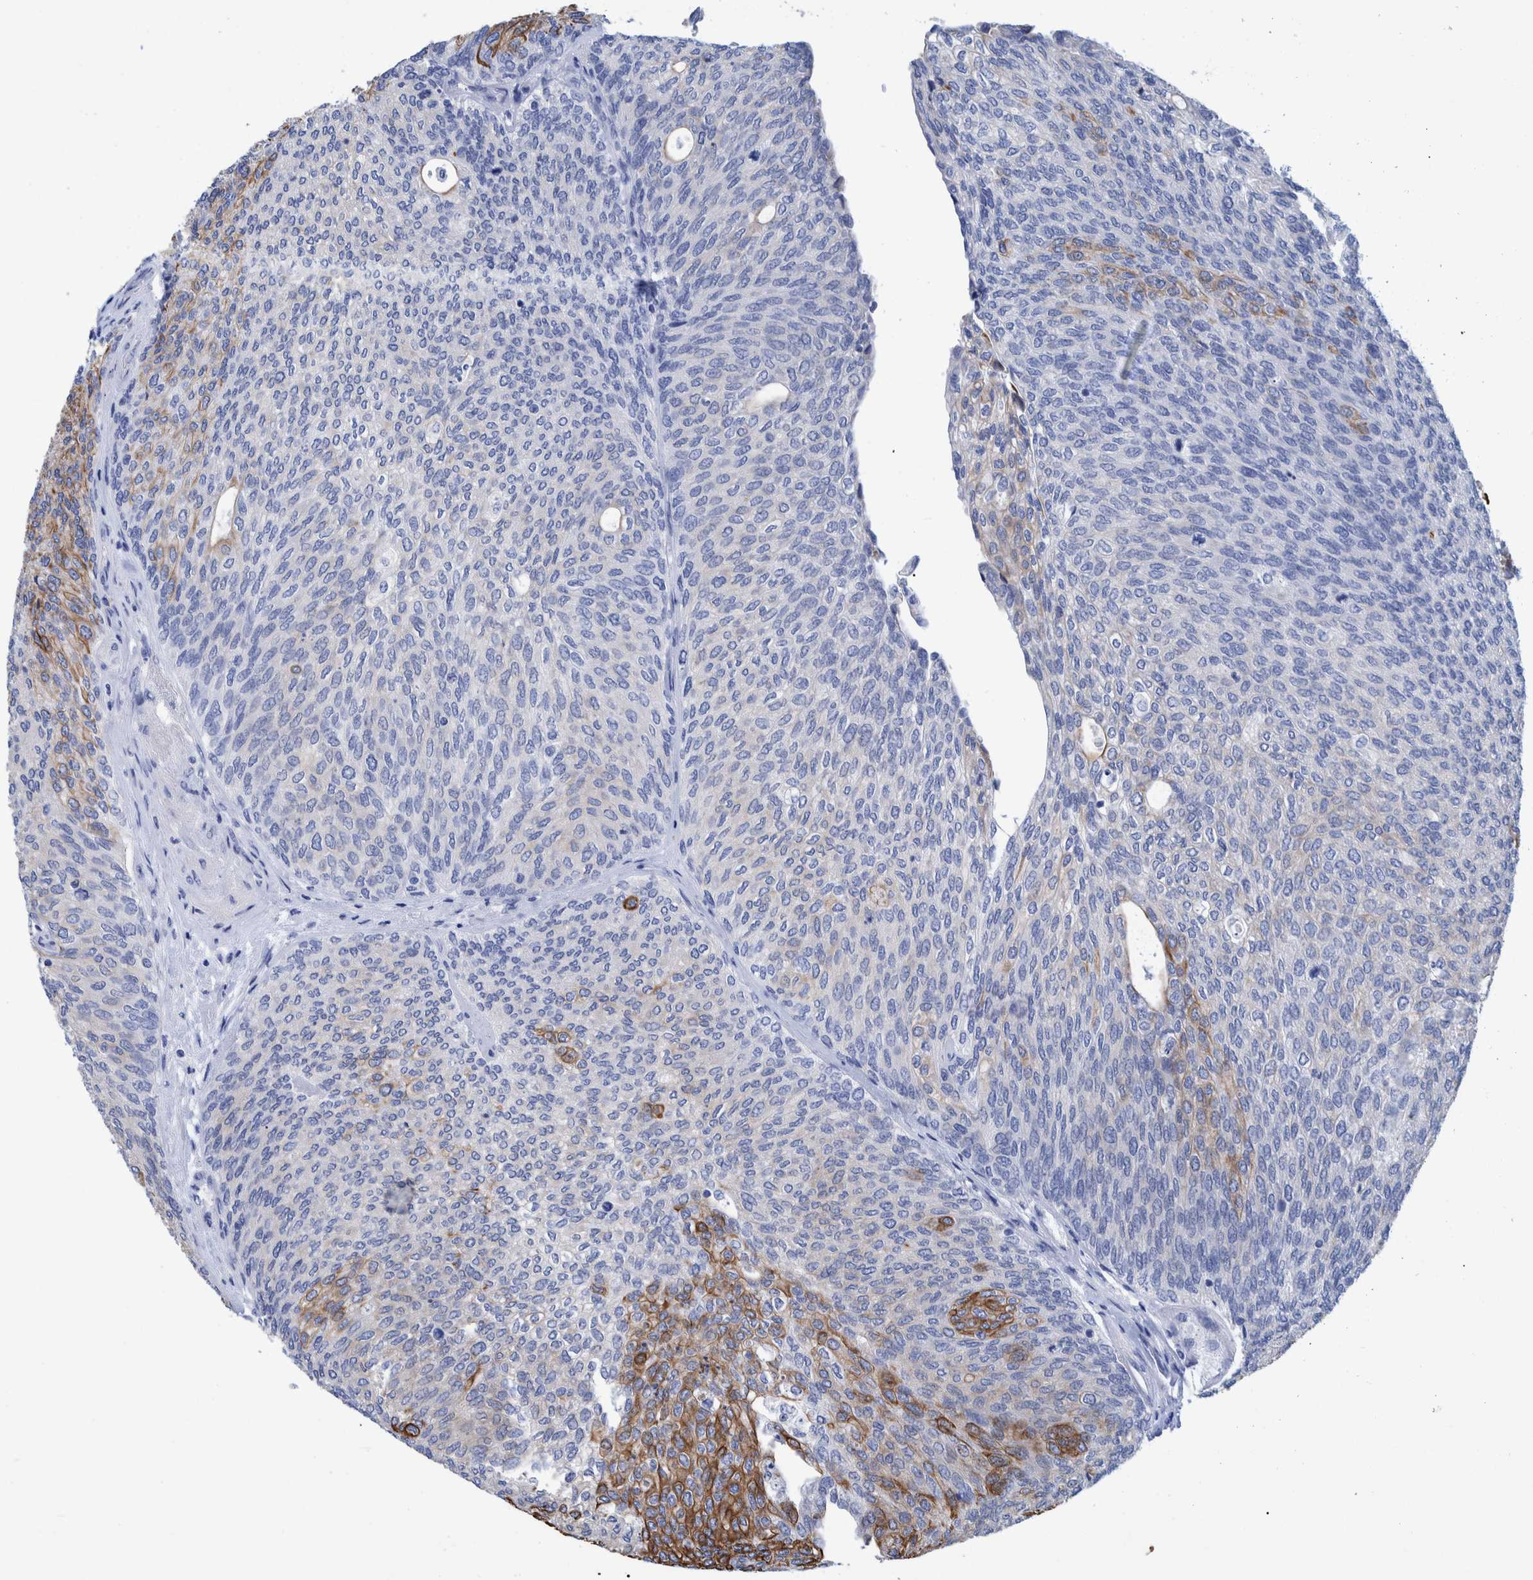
{"staining": {"intensity": "moderate", "quantity": "25%-75%", "location": "cytoplasmic/membranous"}, "tissue": "urothelial cancer", "cell_type": "Tumor cells", "image_type": "cancer", "snomed": [{"axis": "morphology", "description": "Urothelial carcinoma, Low grade"}, {"axis": "topography", "description": "Urinary bladder"}], "caption": "Immunohistochemical staining of urothelial cancer reveals medium levels of moderate cytoplasmic/membranous positivity in approximately 25%-75% of tumor cells.", "gene": "MKS1", "patient": {"sex": "female", "age": 79}}